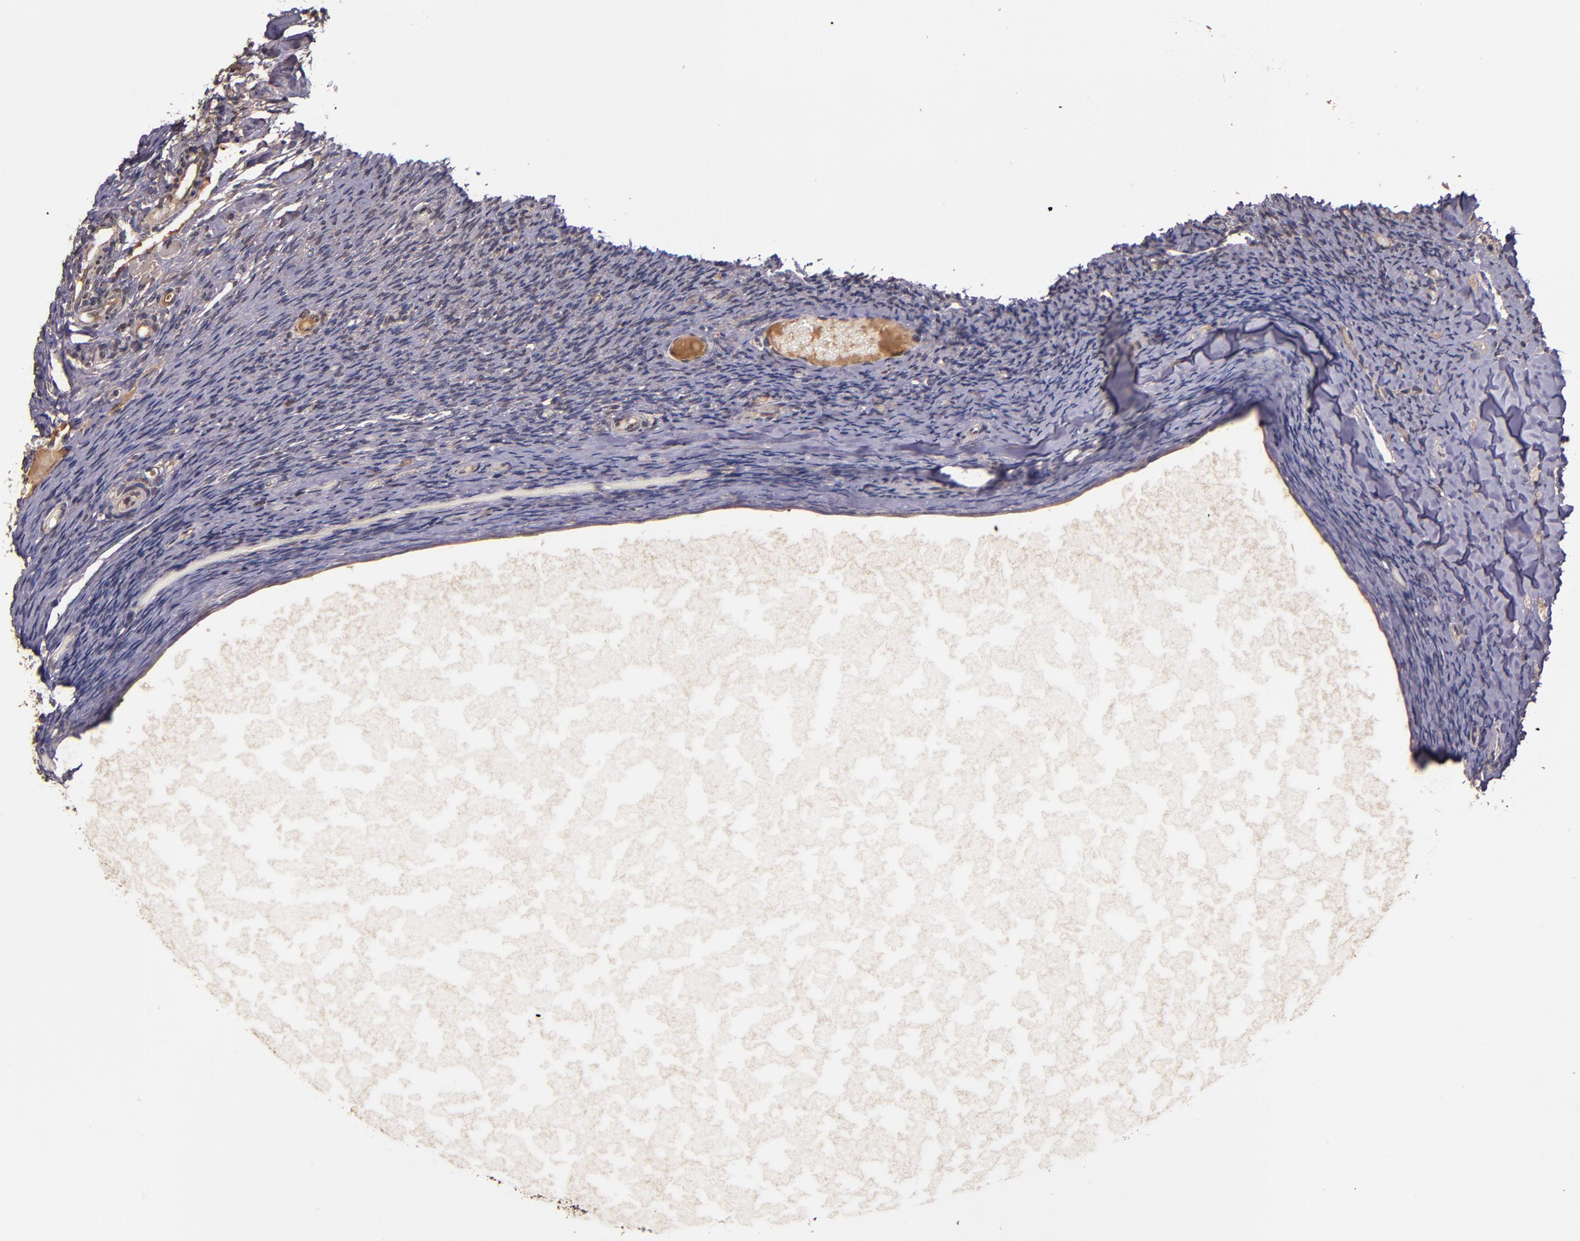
{"staining": {"intensity": "weak", "quantity": ">75%", "location": "cytoplasmic/membranous"}, "tissue": "ovary", "cell_type": "Ovarian stroma cells", "image_type": "normal", "snomed": [{"axis": "morphology", "description": "Normal tissue, NOS"}, {"axis": "topography", "description": "Ovary"}], "caption": "DAB (3,3'-diaminobenzidine) immunohistochemical staining of benign human ovary displays weak cytoplasmic/membranous protein expression in approximately >75% of ovarian stroma cells. Using DAB (3,3'-diaminobenzidine) (brown) and hematoxylin (blue) stains, captured at high magnification using brightfield microscopy.", "gene": "PRAF2", "patient": {"sex": "female", "age": 60}}